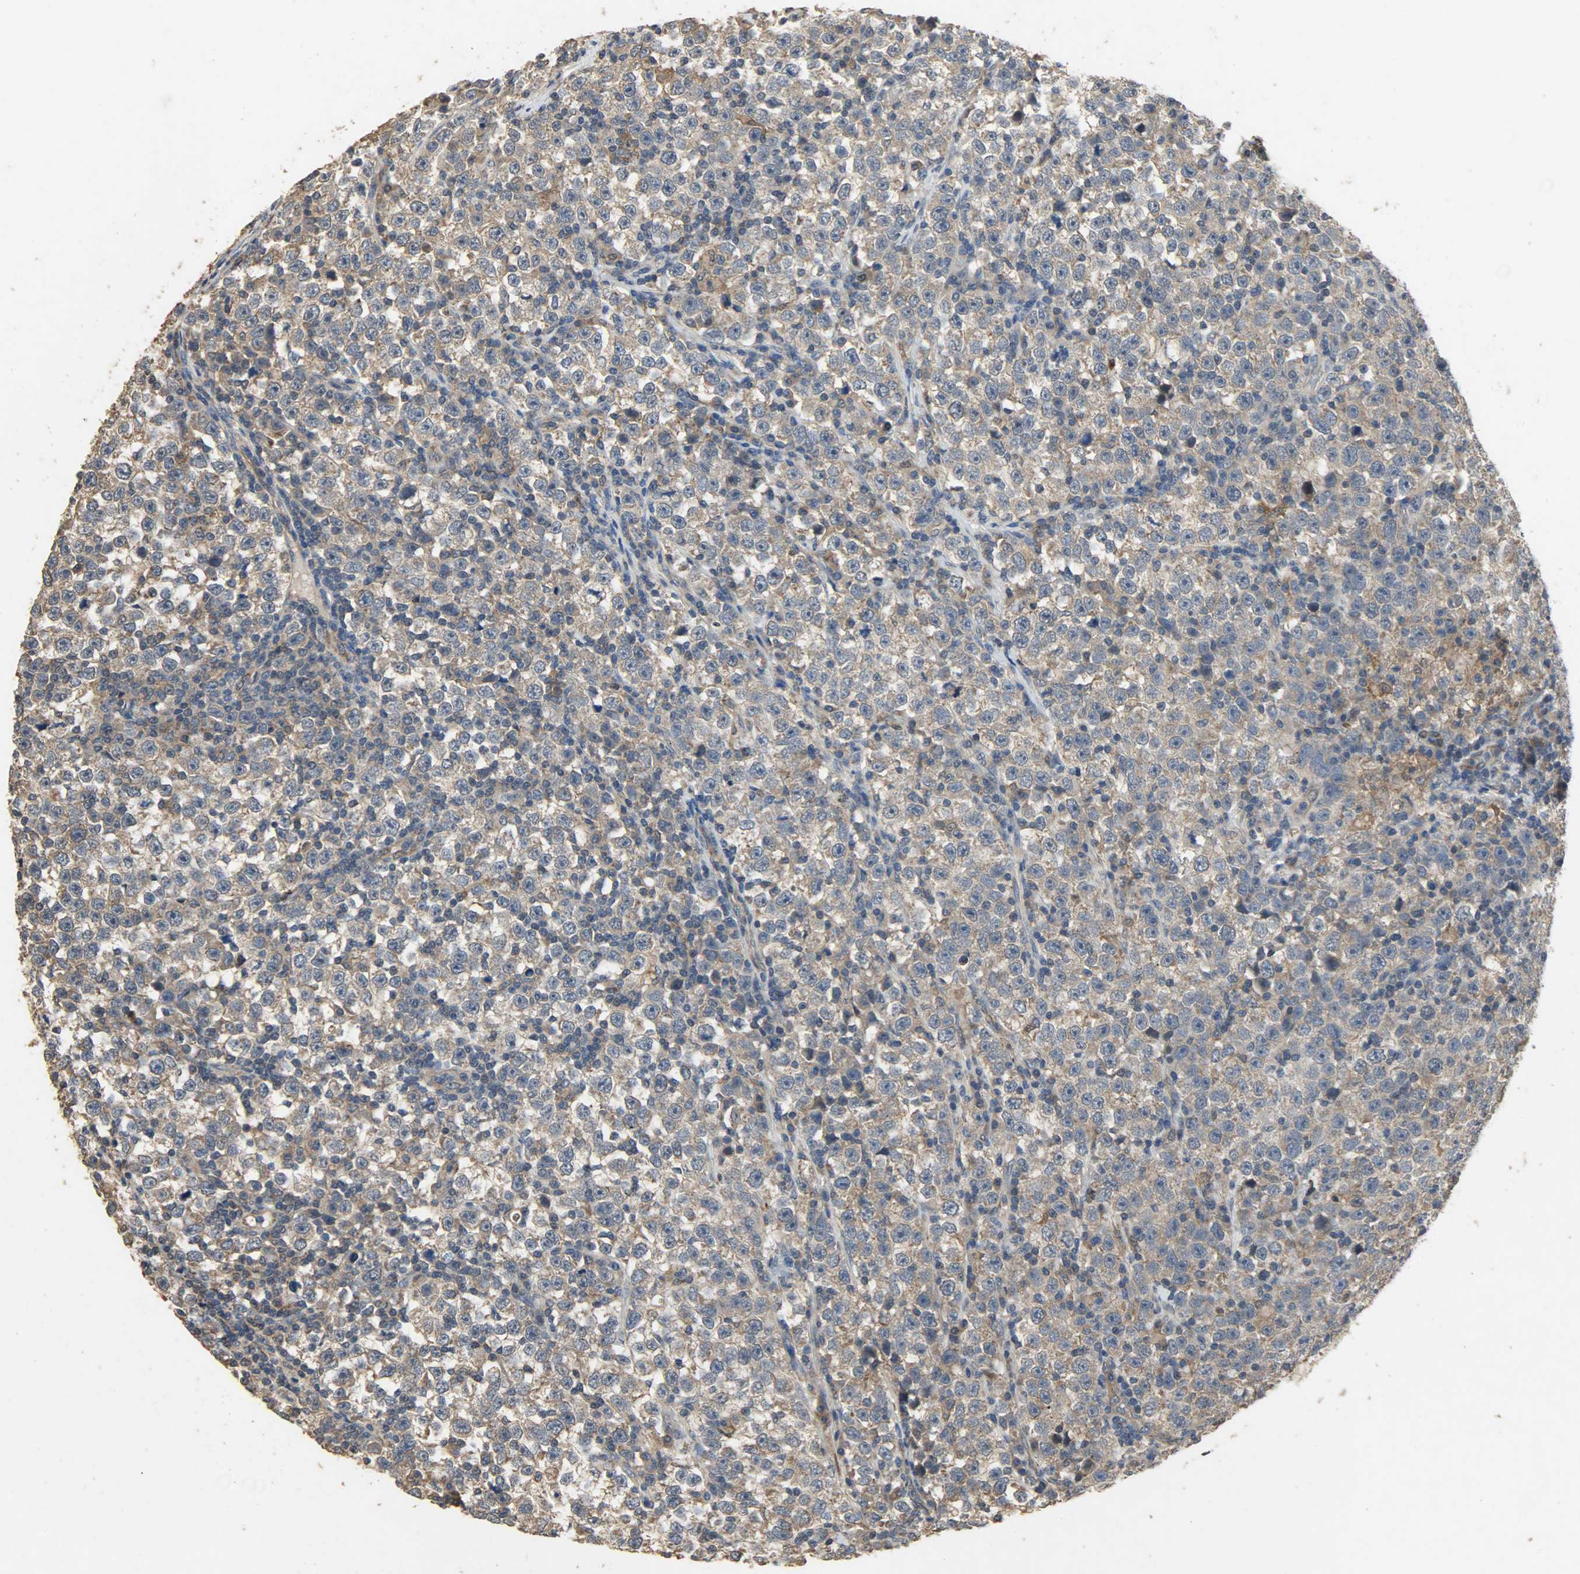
{"staining": {"intensity": "moderate", "quantity": ">75%", "location": "cytoplasmic/membranous"}, "tissue": "testis cancer", "cell_type": "Tumor cells", "image_type": "cancer", "snomed": [{"axis": "morphology", "description": "Seminoma, NOS"}, {"axis": "topography", "description": "Testis"}], "caption": "Tumor cells show moderate cytoplasmic/membranous staining in approximately >75% of cells in testis cancer.", "gene": "CDKN2C", "patient": {"sex": "male", "age": 43}}